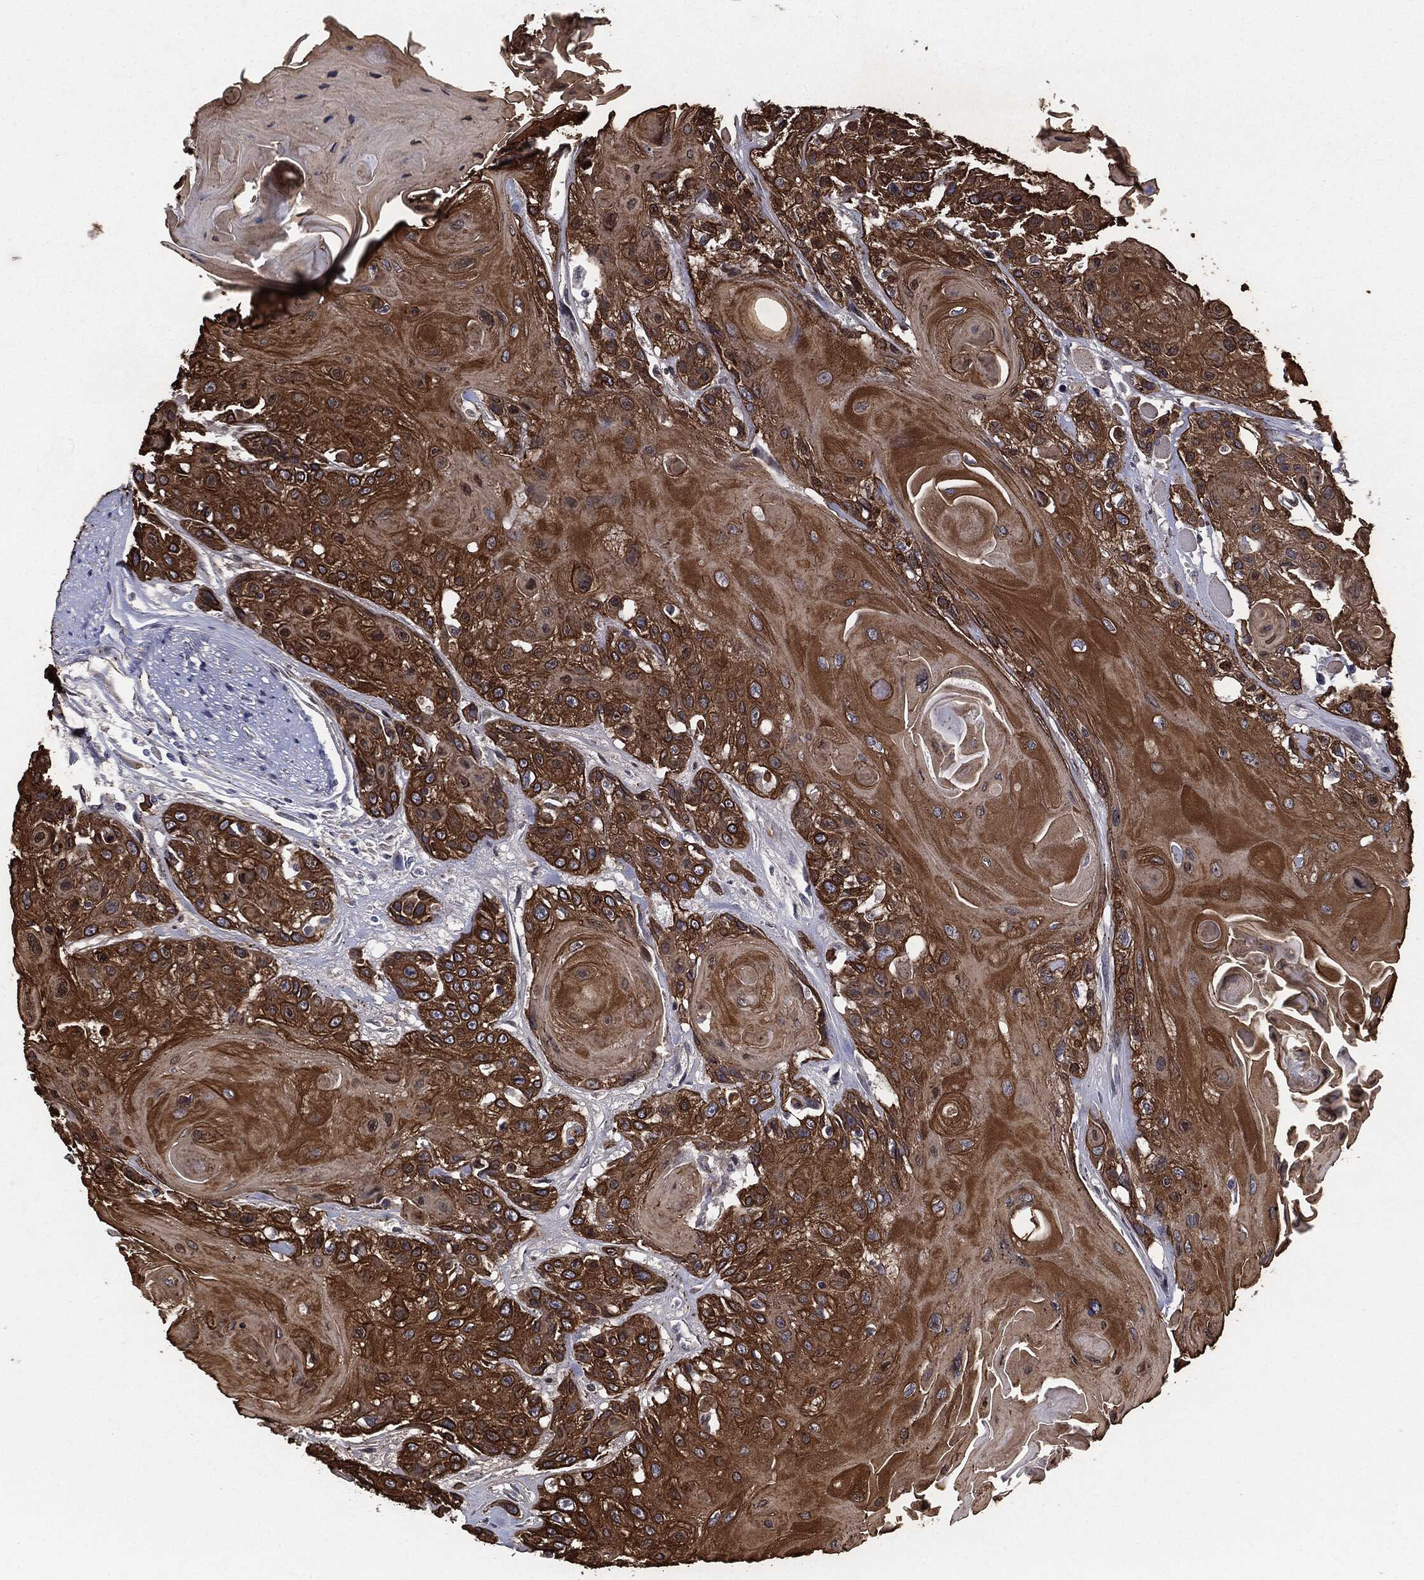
{"staining": {"intensity": "strong", "quantity": ">75%", "location": "cytoplasmic/membranous"}, "tissue": "head and neck cancer", "cell_type": "Tumor cells", "image_type": "cancer", "snomed": [{"axis": "morphology", "description": "Squamous cell carcinoma, NOS"}, {"axis": "topography", "description": "Head-Neck"}], "caption": "A brown stain labels strong cytoplasmic/membranous staining of a protein in human squamous cell carcinoma (head and neck) tumor cells.", "gene": "KRT5", "patient": {"sex": "female", "age": 59}}